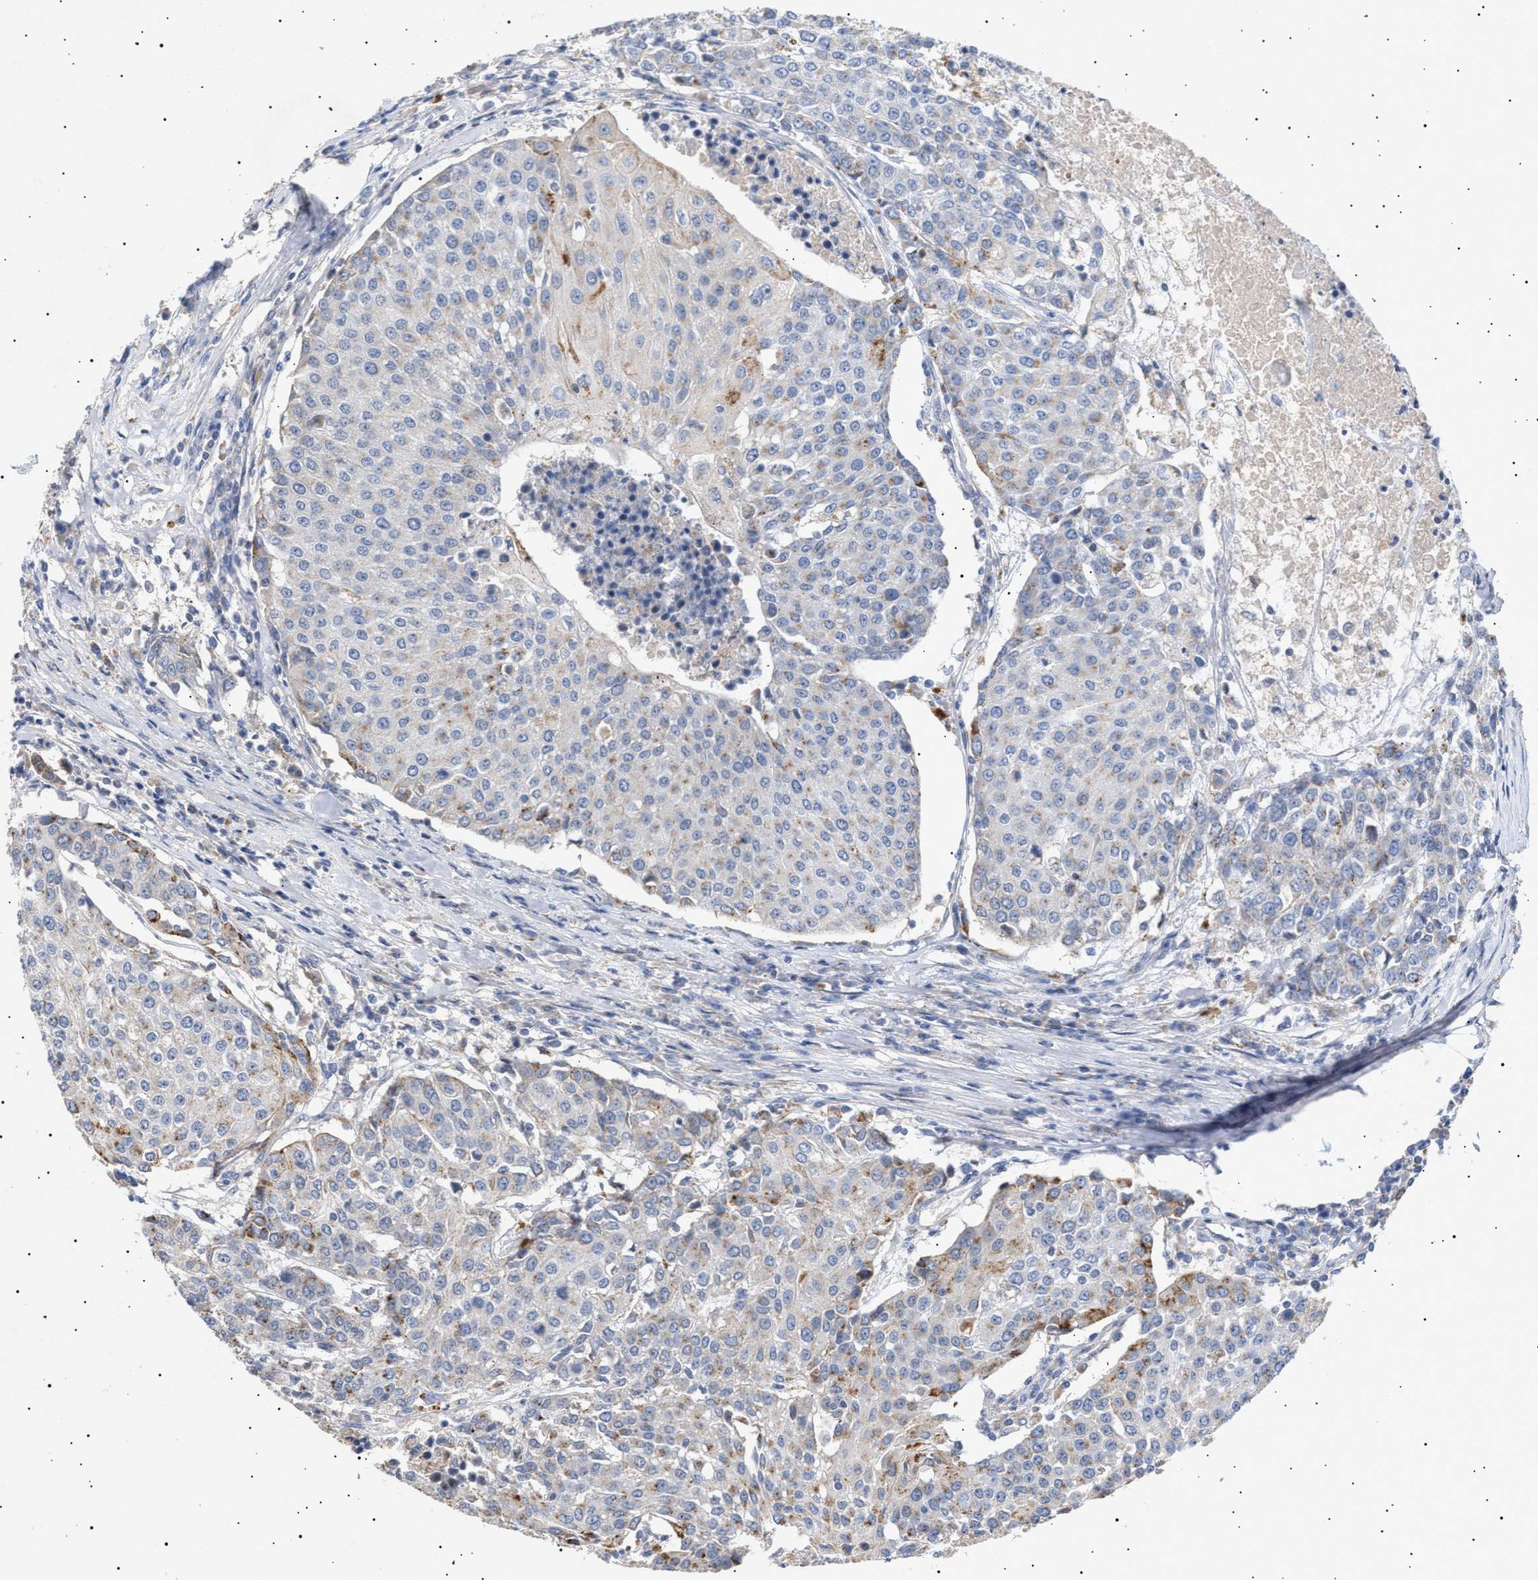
{"staining": {"intensity": "weak", "quantity": "<25%", "location": "cytoplasmic/membranous"}, "tissue": "urothelial cancer", "cell_type": "Tumor cells", "image_type": "cancer", "snomed": [{"axis": "morphology", "description": "Urothelial carcinoma, High grade"}, {"axis": "topography", "description": "Urinary bladder"}], "caption": "IHC micrograph of neoplastic tissue: human high-grade urothelial carcinoma stained with DAB demonstrates no significant protein staining in tumor cells. (DAB IHC with hematoxylin counter stain).", "gene": "SIRT5", "patient": {"sex": "female", "age": 85}}